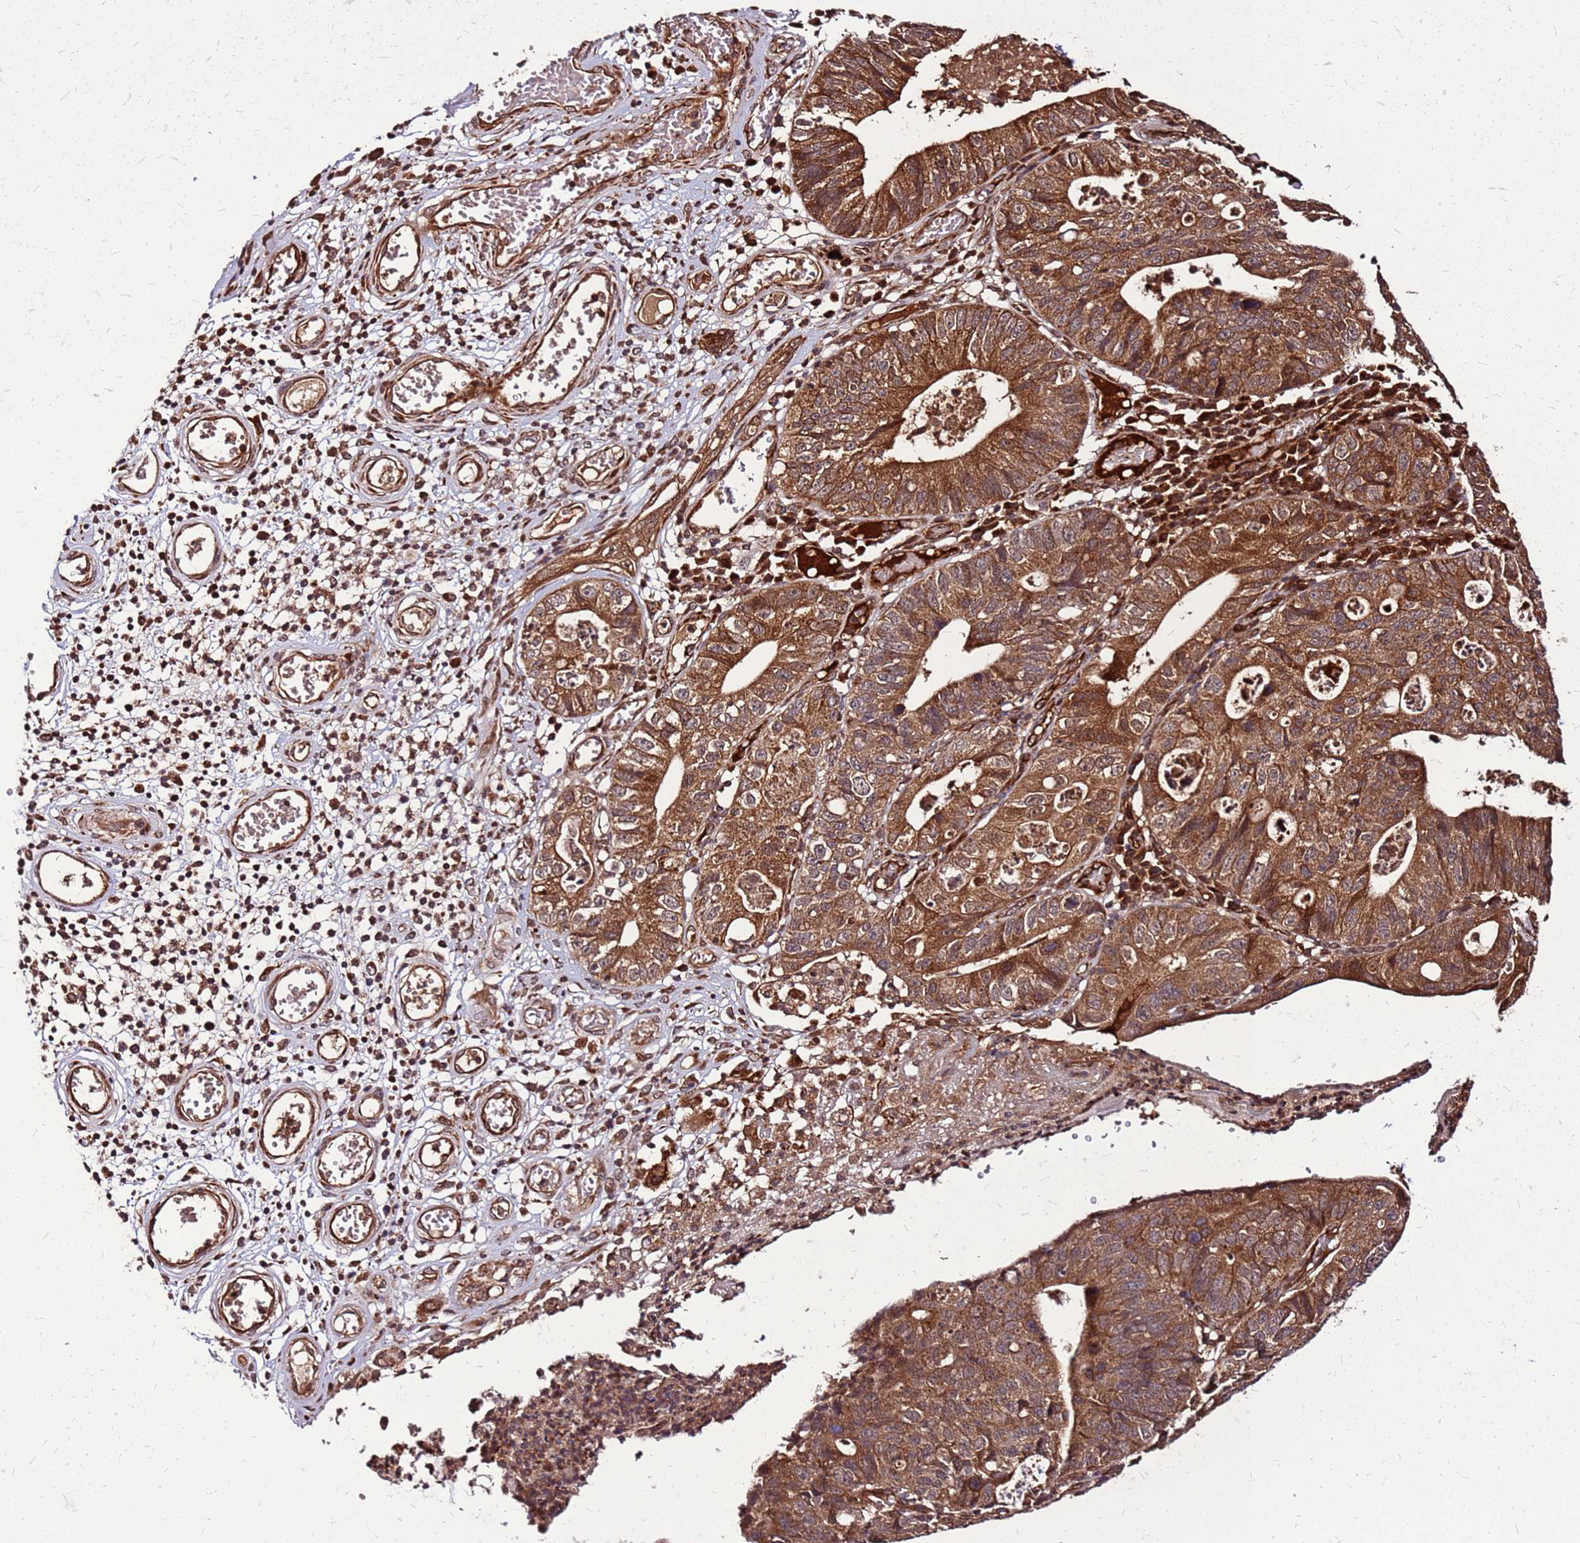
{"staining": {"intensity": "strong", "quantity": ">75%", "location": "cytoplasmic/membranous"}, "tissue": "stomach cancer", "cell_type": "Tumor cells", "image_type": "cancer", "snomed": [{"axis": "morphology", "description": "Adenocarcinoma, NOS"}, {"axis": "topography", "description": "Stomach"}], "caption": "Adenocarcinoma (stomach) stained with a protein marker reveals strong staining in tumor cells.", "gene": "LYPLAL1", "patient": {"sex": "male", "age": 59}}